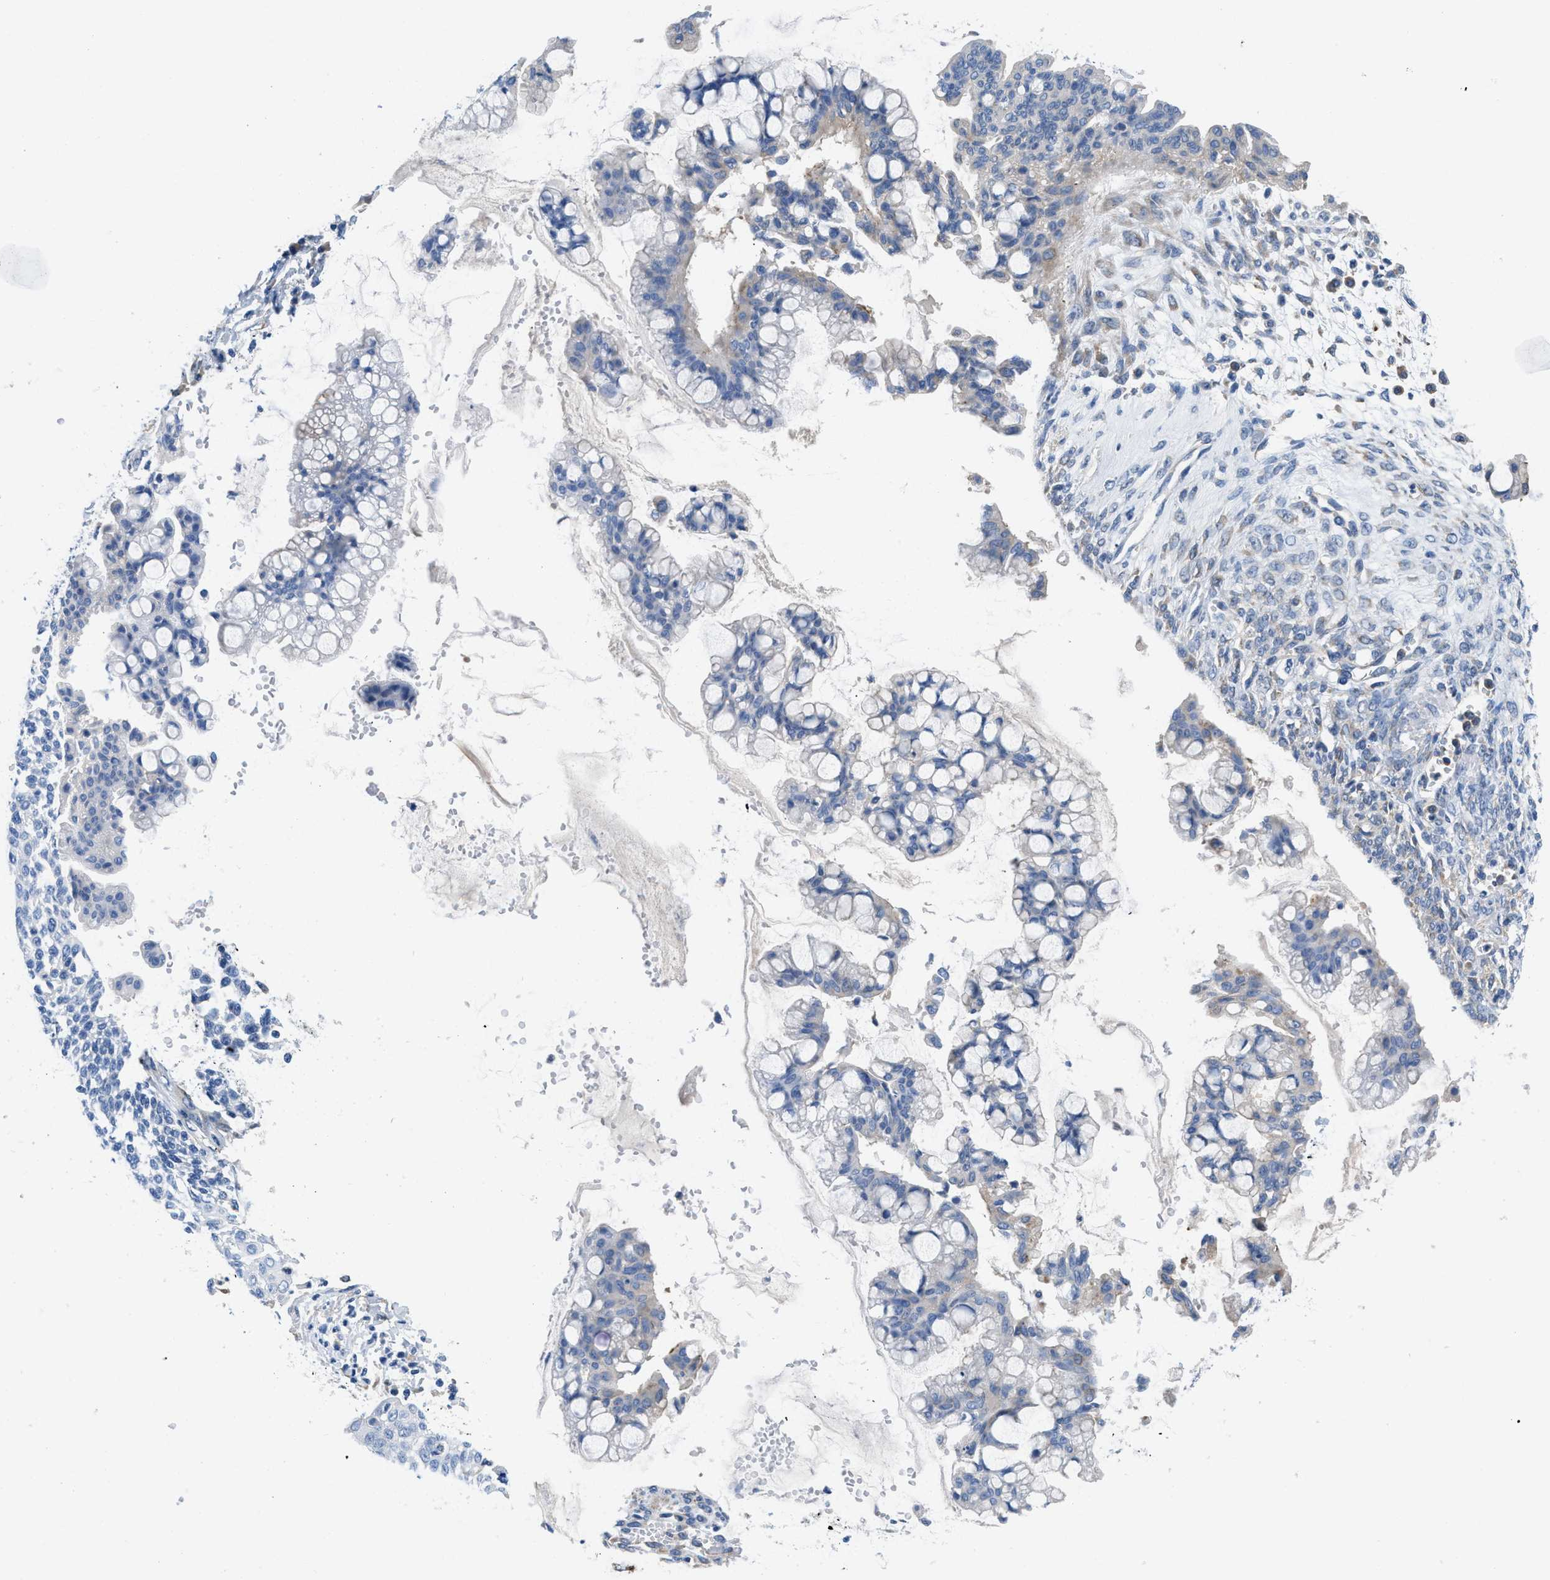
{"staining": {"intensity": "weak", "quantity": "<25%", "location": "cytoplasmic/membranous"}, "tissue": "ovarian cancer", "cell_type": "Tumor cells", "image_type": "cancer", "snomed": [{"axis": "morphology", "description": "Cystadenocarcinoma, mucinous, NOS"}, {"axis": "topography", "description": "Ovary"}], "caption": "DAB (3,3'-diaminobenzidine) immunohistochemical staining of human mucinous cystadenocarcinoma (ovarian) displays no significant positivity in tumor cells.", "gene": "BNC2", "patient": {"sex": "female", "age": 73}}